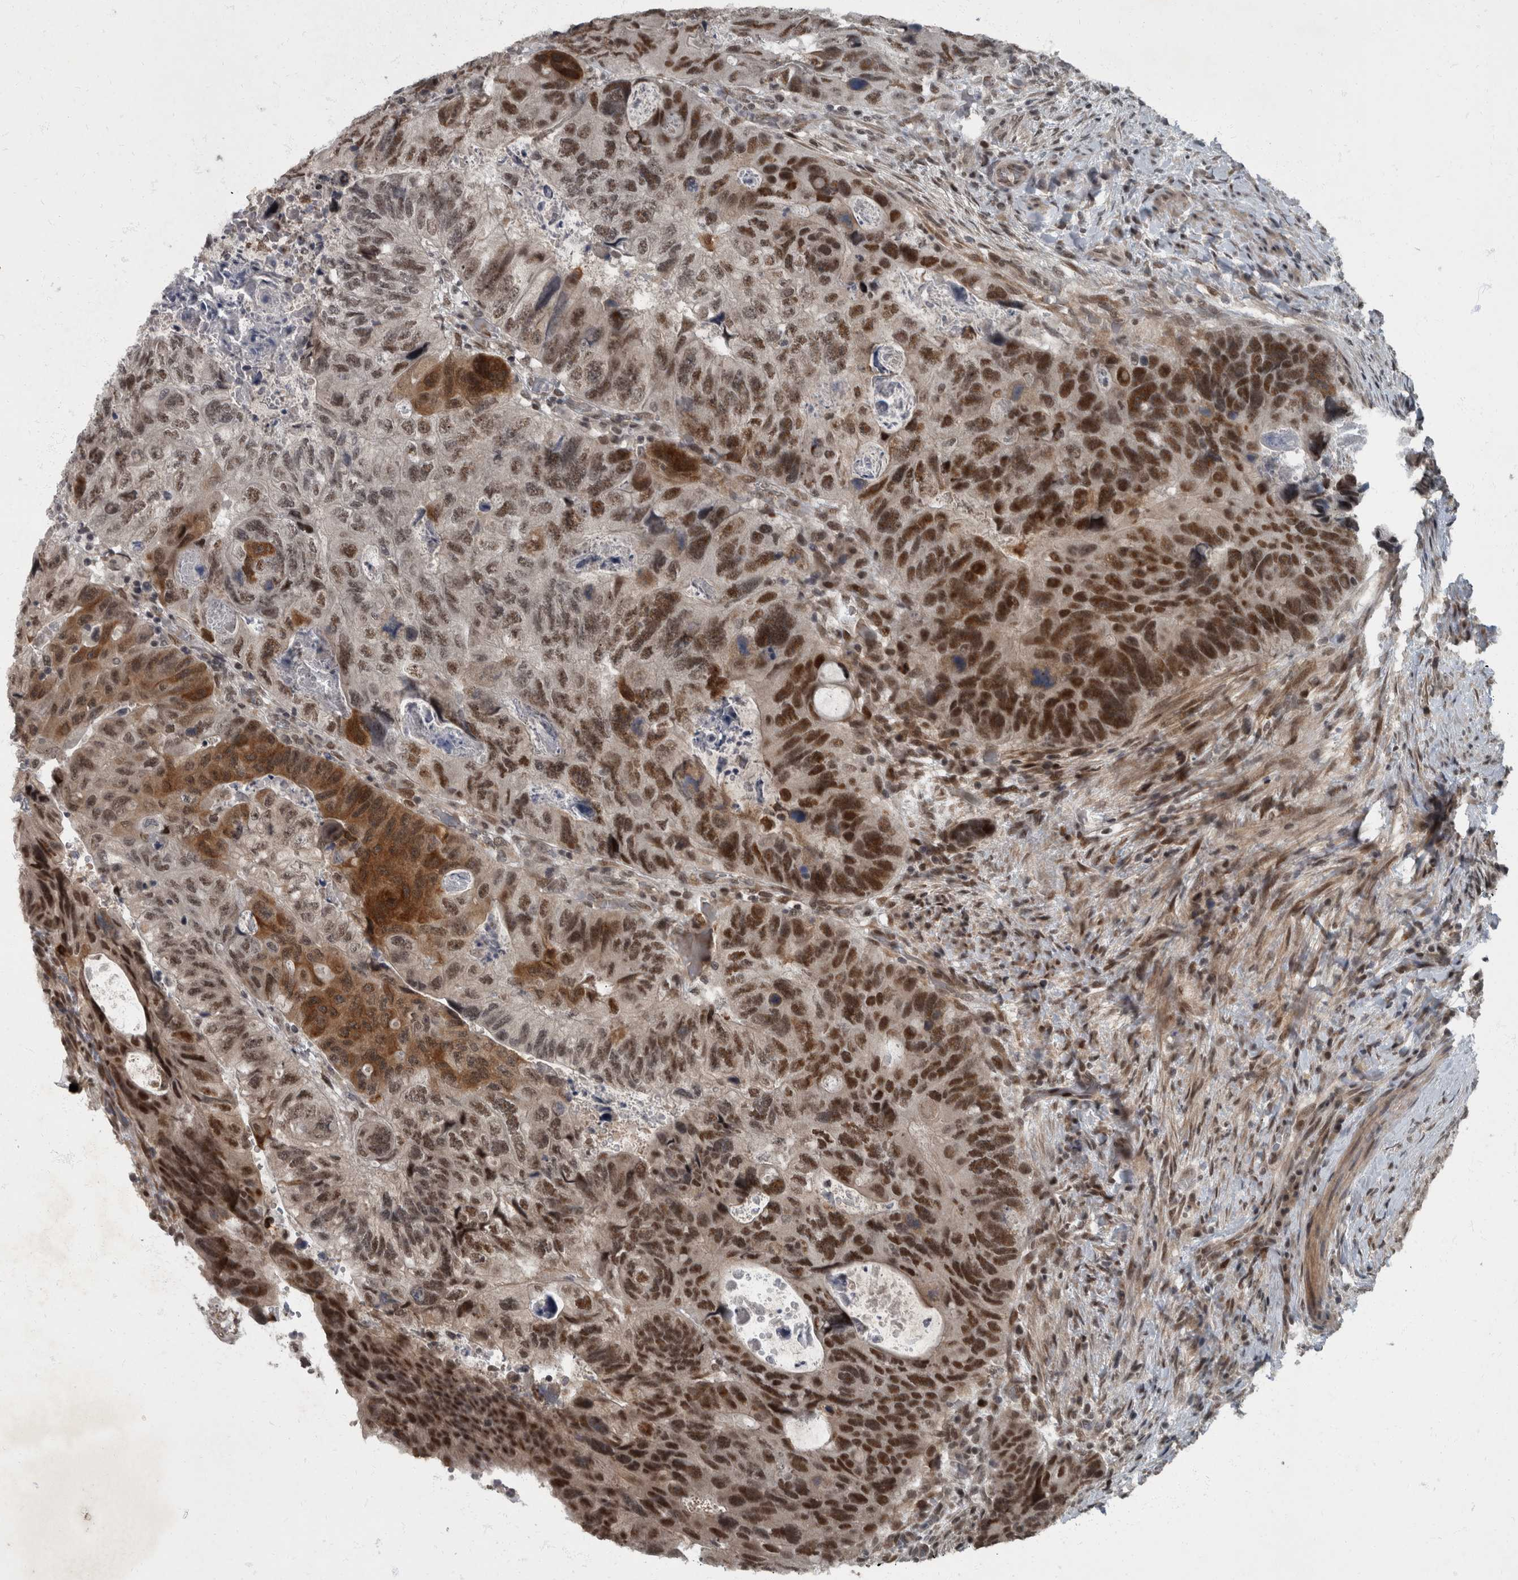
{"staining": {"intensity": "strong", "quantity": ">75%", "location": "cytoplasmic/membranous,nuclear"}, "tissue": "colorectal cancer", "cell_type": "Tumor cells", "image_type": "cancer", "snomed": [{"axis": "morphology", "description": "Adenocarcinoma, NOS"}, {"axis": "topography", "description": "Rectum"}], "caption": "Strong cytoplasmic/membranous and nuclear staining for a protein is present in about >75% of tumor cells of colorectal adenocarcinoma using IHC.", "gene": "WDR33", "patient": {"sex": "male", "age": 59}}